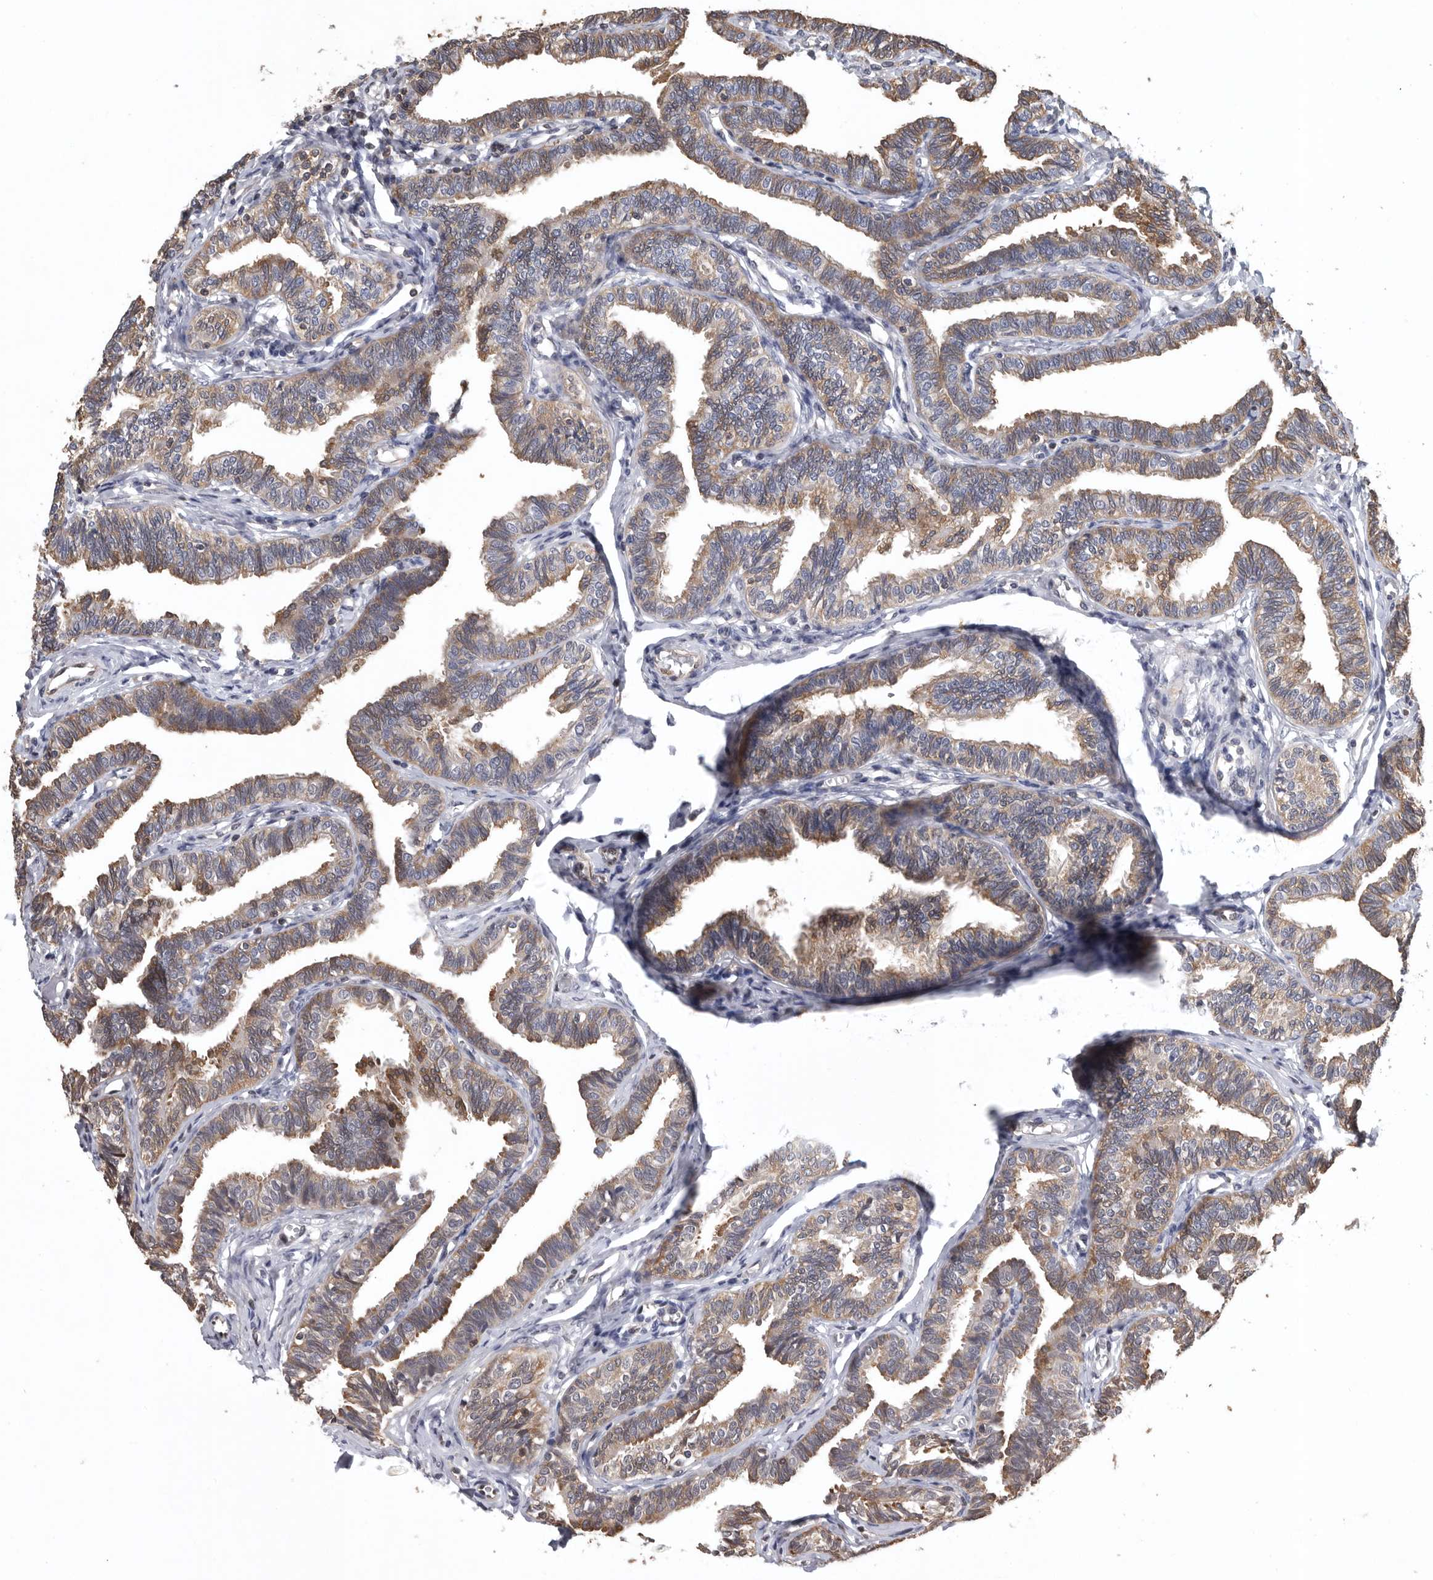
{"staining": {"intensity": "moderate", "quantity": ">75%", "location": "cytoplasmic/membranous"}, "tissue": "fallopian tube", "cell_type": "Glandular cells", "image_type": "normal", "snomed": [{"axis": "morphology", "description": "Normal tissue, NOS"}, {"axis": "topography", "description": "Fallopian tube"}, {"axis": "topography", "description": "Ovary"}], "caption": "An immunohistochemistry image of unremarkable tissue is shown. Protein staining in brown shows moderate cytoplasmic/membranous positivity in fallopian tube within glandular cells.", "gene": "PDCD4", "patient": {"sex": "female", "age": 23}}